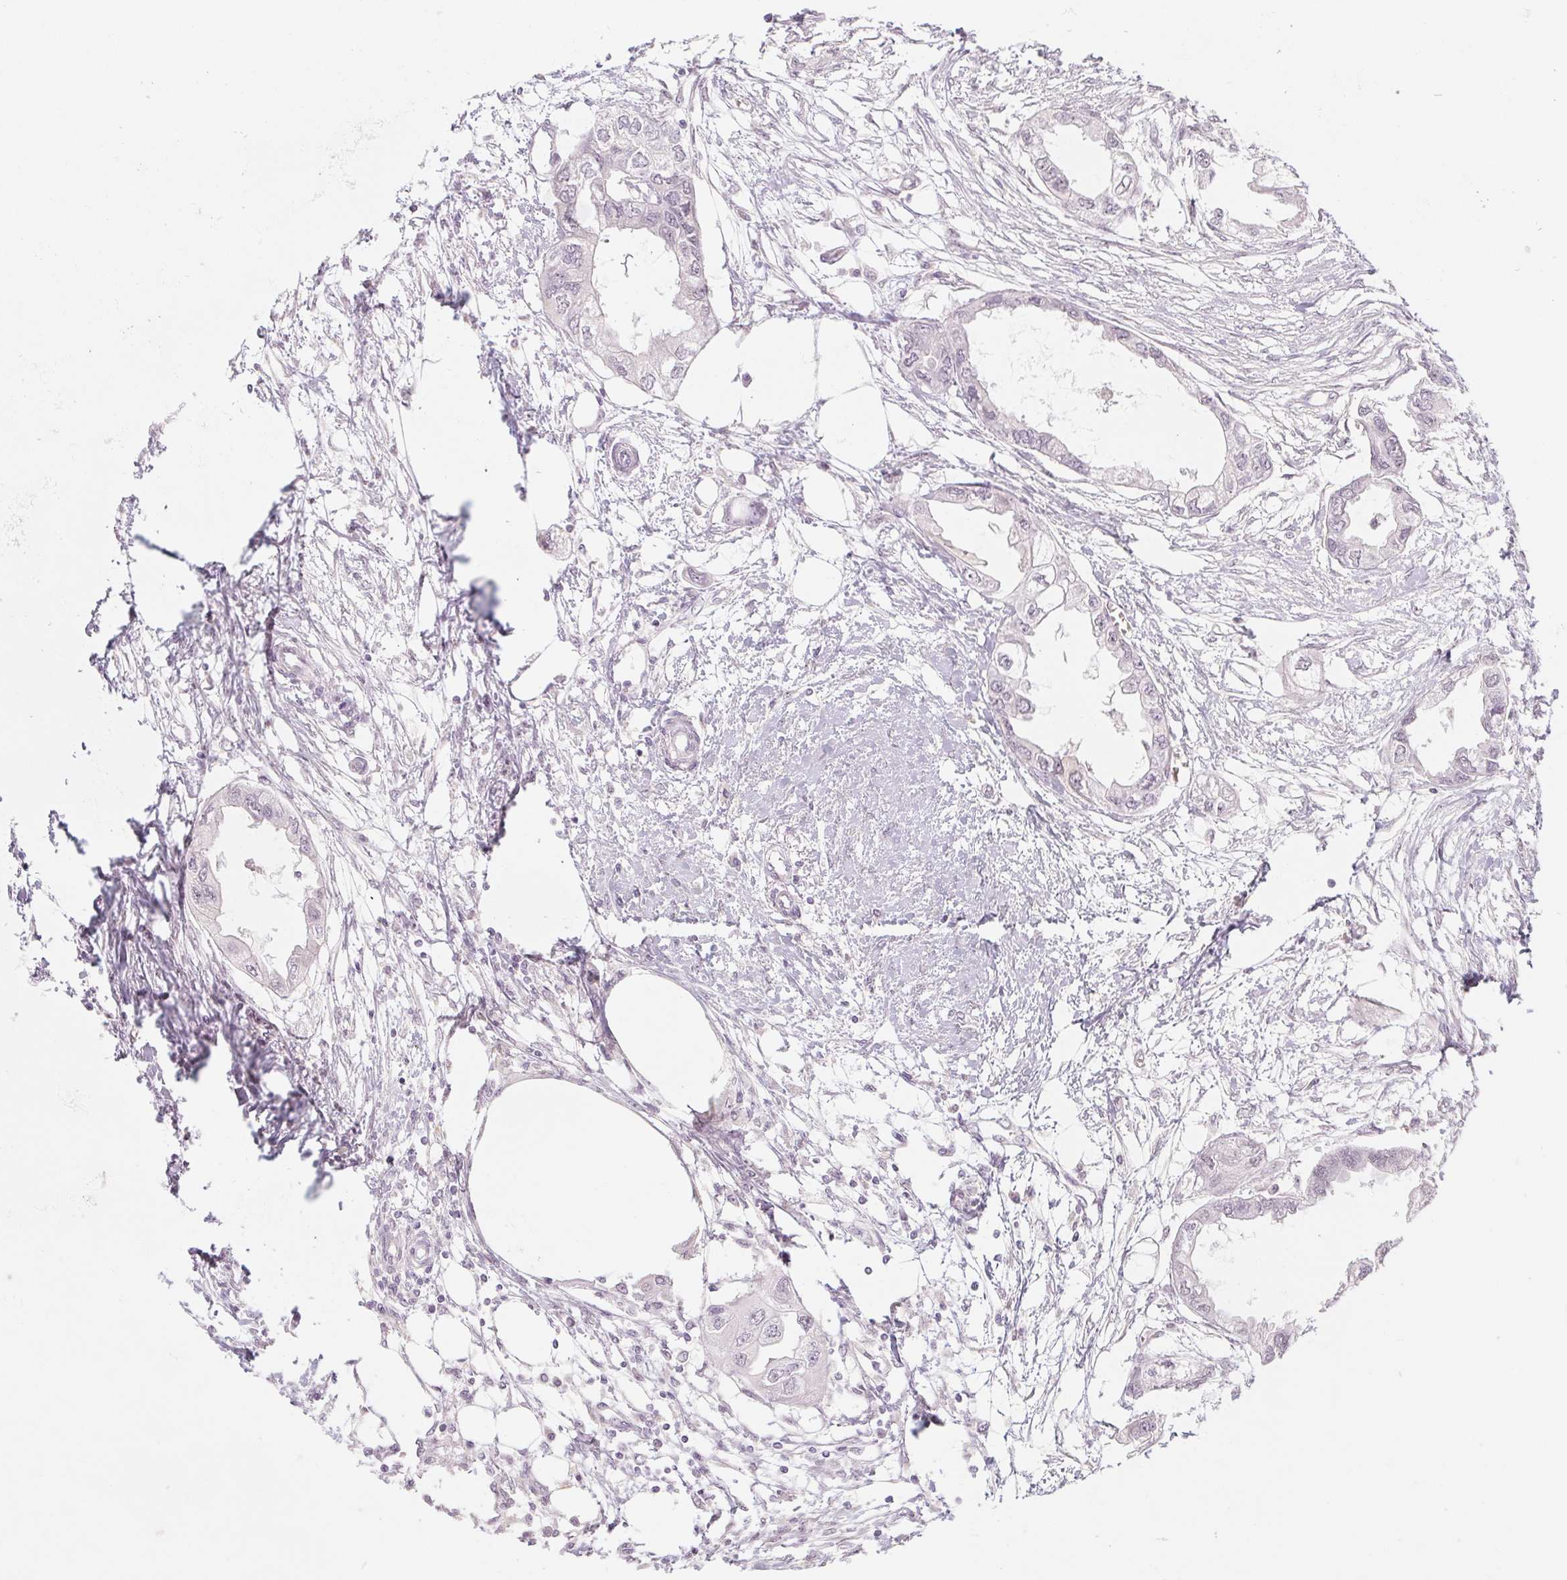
{"staining": {"intensity": "negative", "quantity": "none", "location": "none"}, "tissue": "endometrial cancer", "cell_type": "Tumor cells", "image_type": "cancer", "snomed": [{"axis": "morphology", "description": "Adenocarcinoma, NOS"}, {"axis": "morphology", "description": "Adenocarcinoma, metastatic, NOS"}, {"axis": "topography", "description": "Adipose tissue"}, {"axis": "topography", "description": "Endometrium"}], "caption": "IHC of human endometrial adenocarcinoma shows no positivity in tumor cells.", "gene": "POU1F1", "patient": {"sex": "female", "age": 67}}